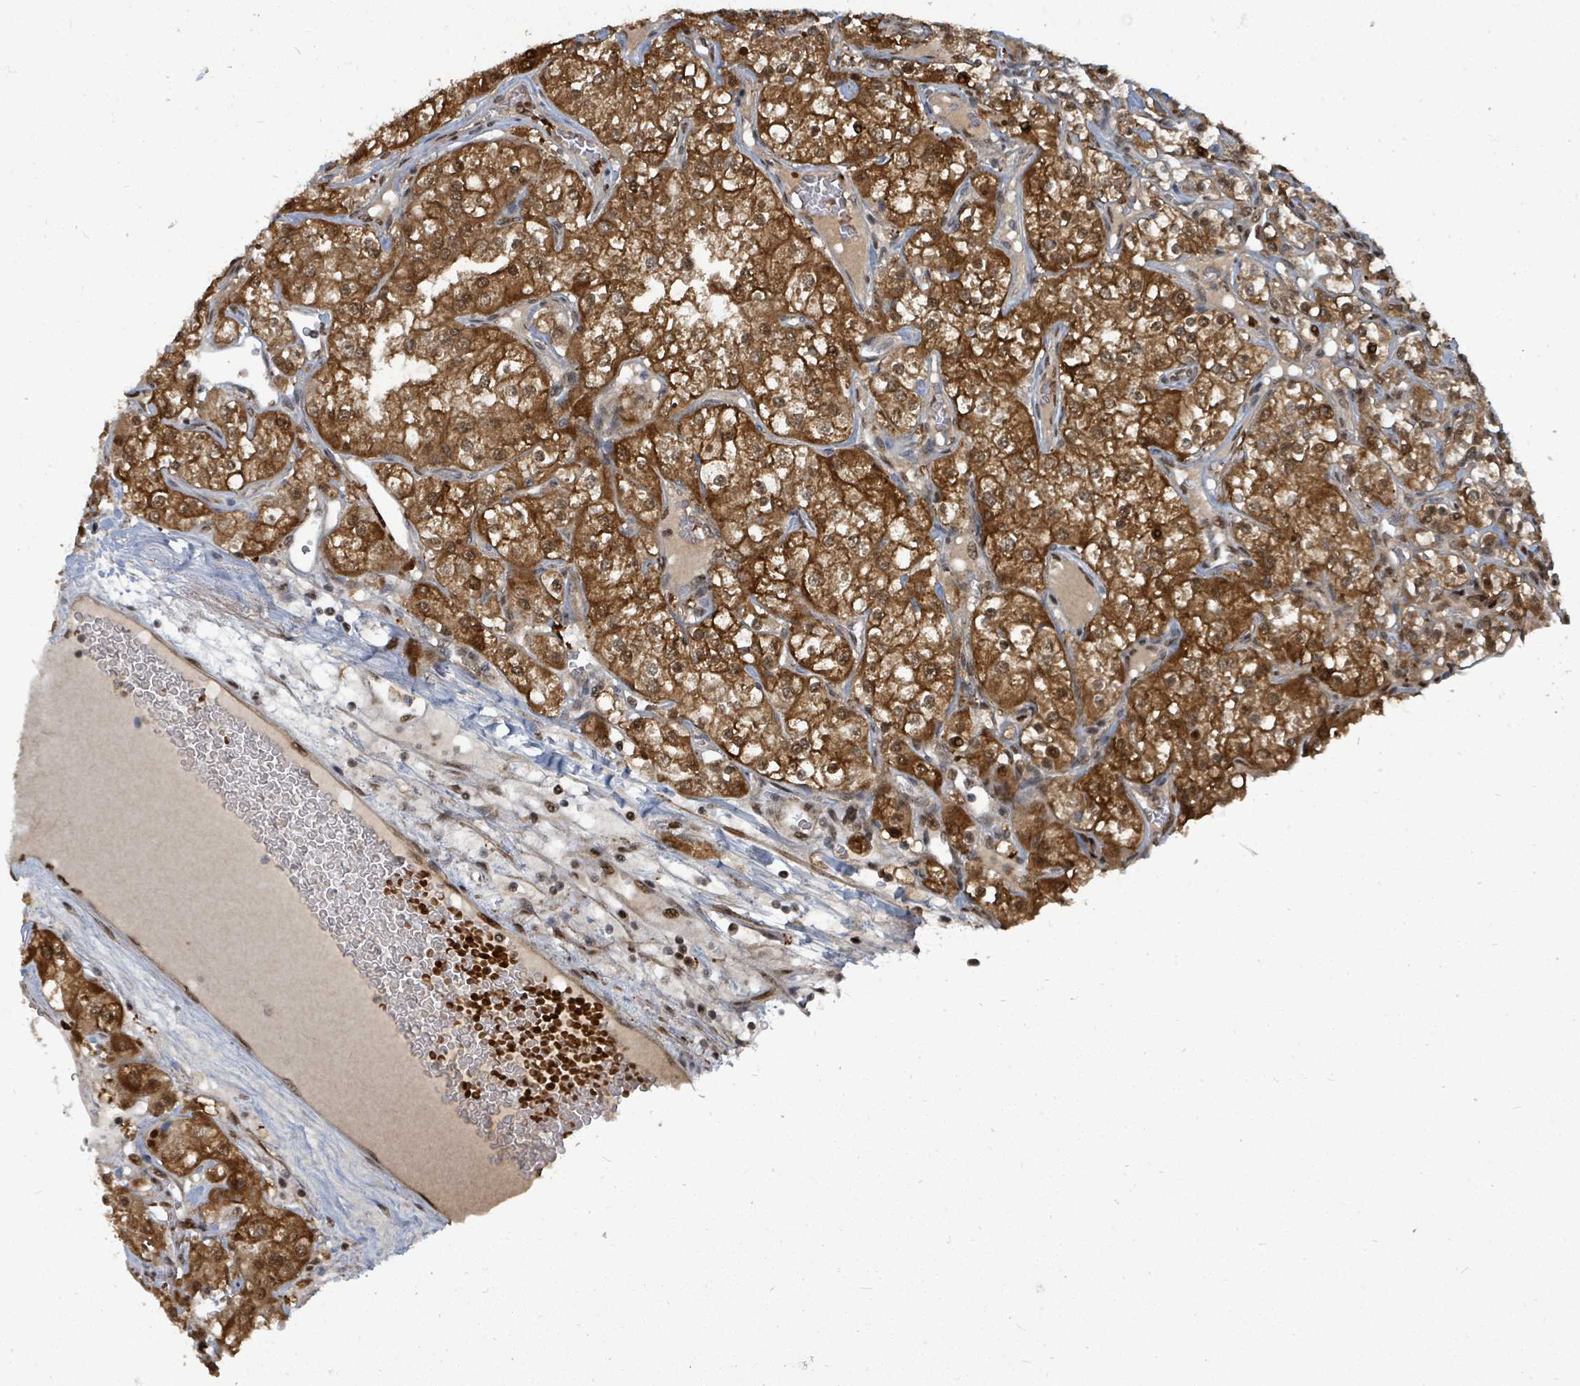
{"staining": {"intensity": "strong", "quantity": ">75%", "location": "cytoplasmic/membranous,nuclear"}, "tissue": "renal cancer", "cell_type": "Tumor cells", "image_type": "cancer", "snomed": [{"axis": "morphology", "description": "Adenocarcinoma, NOS"}, {"axis": "topography", "description": "Kidney"}], "caption": "Brown immunohistochemical staining in renal cancer (adenocarcinoma) reveals strong cytoplasmic/membranous and nuclear positivity in about >75% of tumor cells. Nuclei are stained in blue.", "gene": "TRDMT1", "patient": {"sex": "male", "age": 77}}